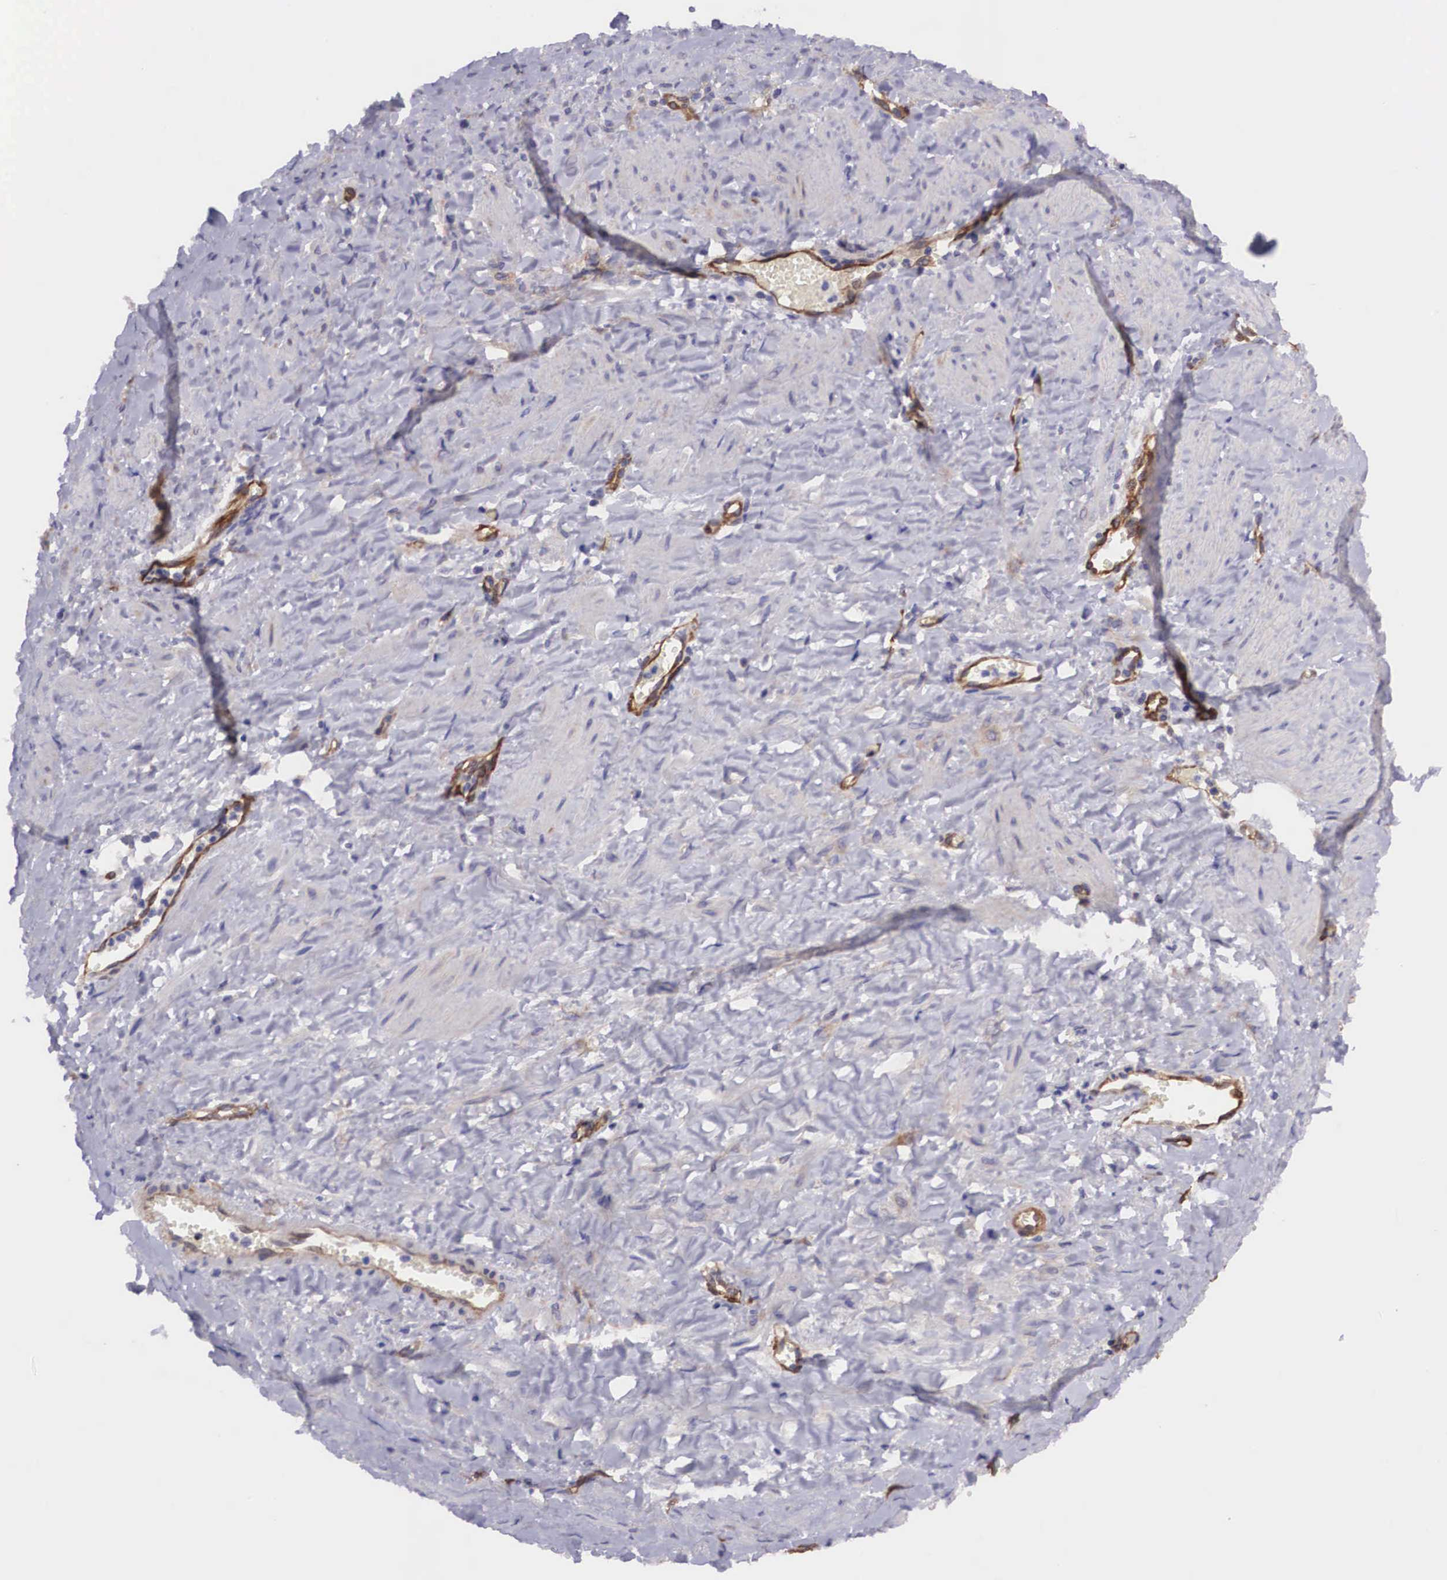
{"staining": {"intensity": "negative", "quantity": "none", "location": "none"}, "tissue": "smooth muscle", "cell_type": "Smooth muscle cells", "image_type": "normal", "snomed": [{"axis": "morphology", "description": "Normal tissue, NOS"}, {"axis": "topography", "description": "Uterus"}], "caption": "The IHC micrograph has no significant positivity in smooth muscle cells of smooth muscle. Nuclei are stained in blue.", "gene": "BCAR1", "patient": {"sex": "female", "age": 56}}